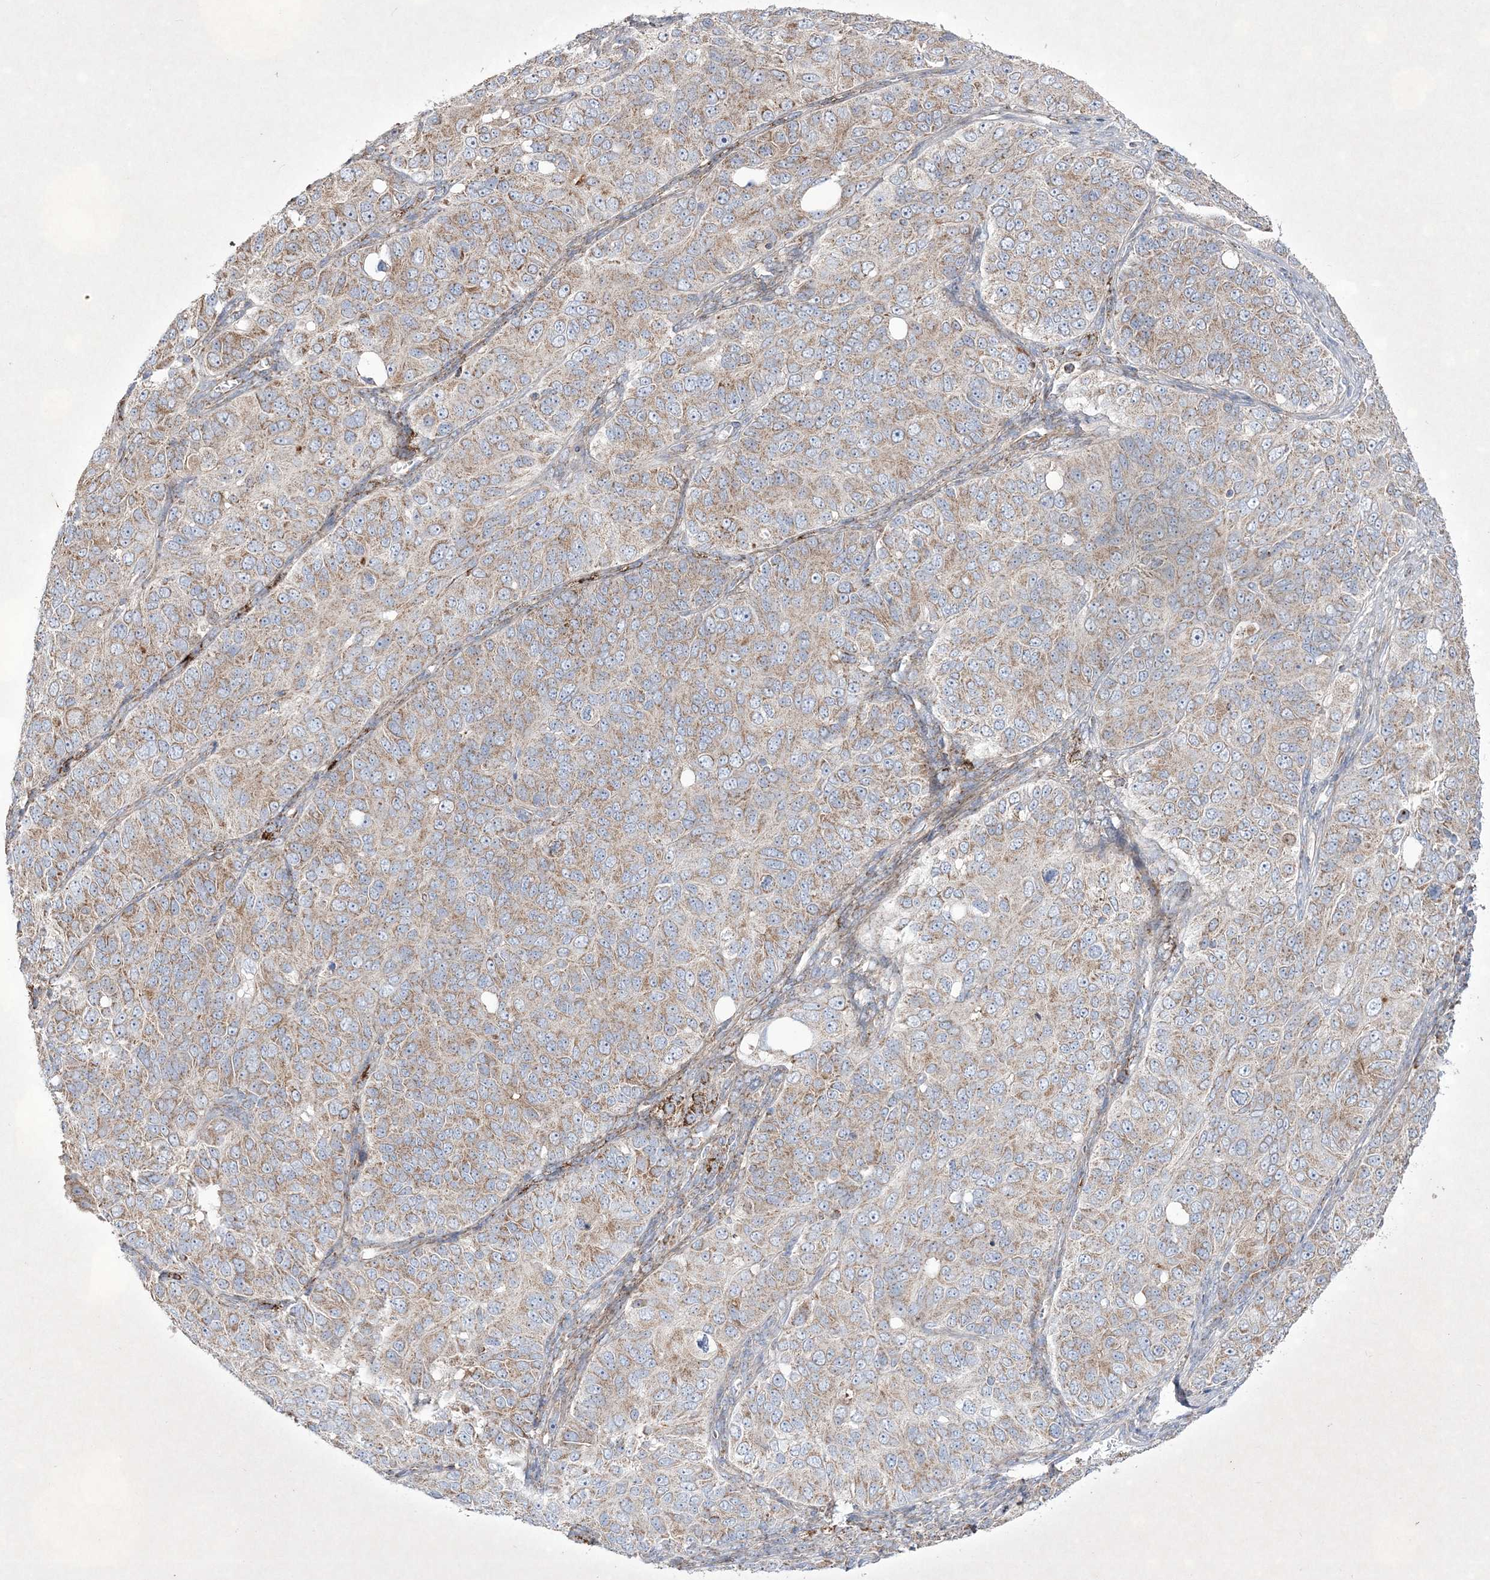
{"staining": {"intensity": "weak", "quantity": ">75%", "location": "cytoplasmic/membranous"}, "tissue": "ovarian cancer", "cell_type": "Tumor cells", "image_type": "cancer", "snomed": [{"axis": "morphology", "description": "Carcinoma, endometroid"}, {"axis": "topography", "description": "Ovary"}], "caption": "A photomicrograph showing weak cytoplasmic/membranous staining in approximately >75% of tumor cells in ovarian cancer (endometroid carcinoma), as visualized by brown immunohistochemical staining.", "gene": "RICTOR", "patient": {"sex": "female", "age": 51}}